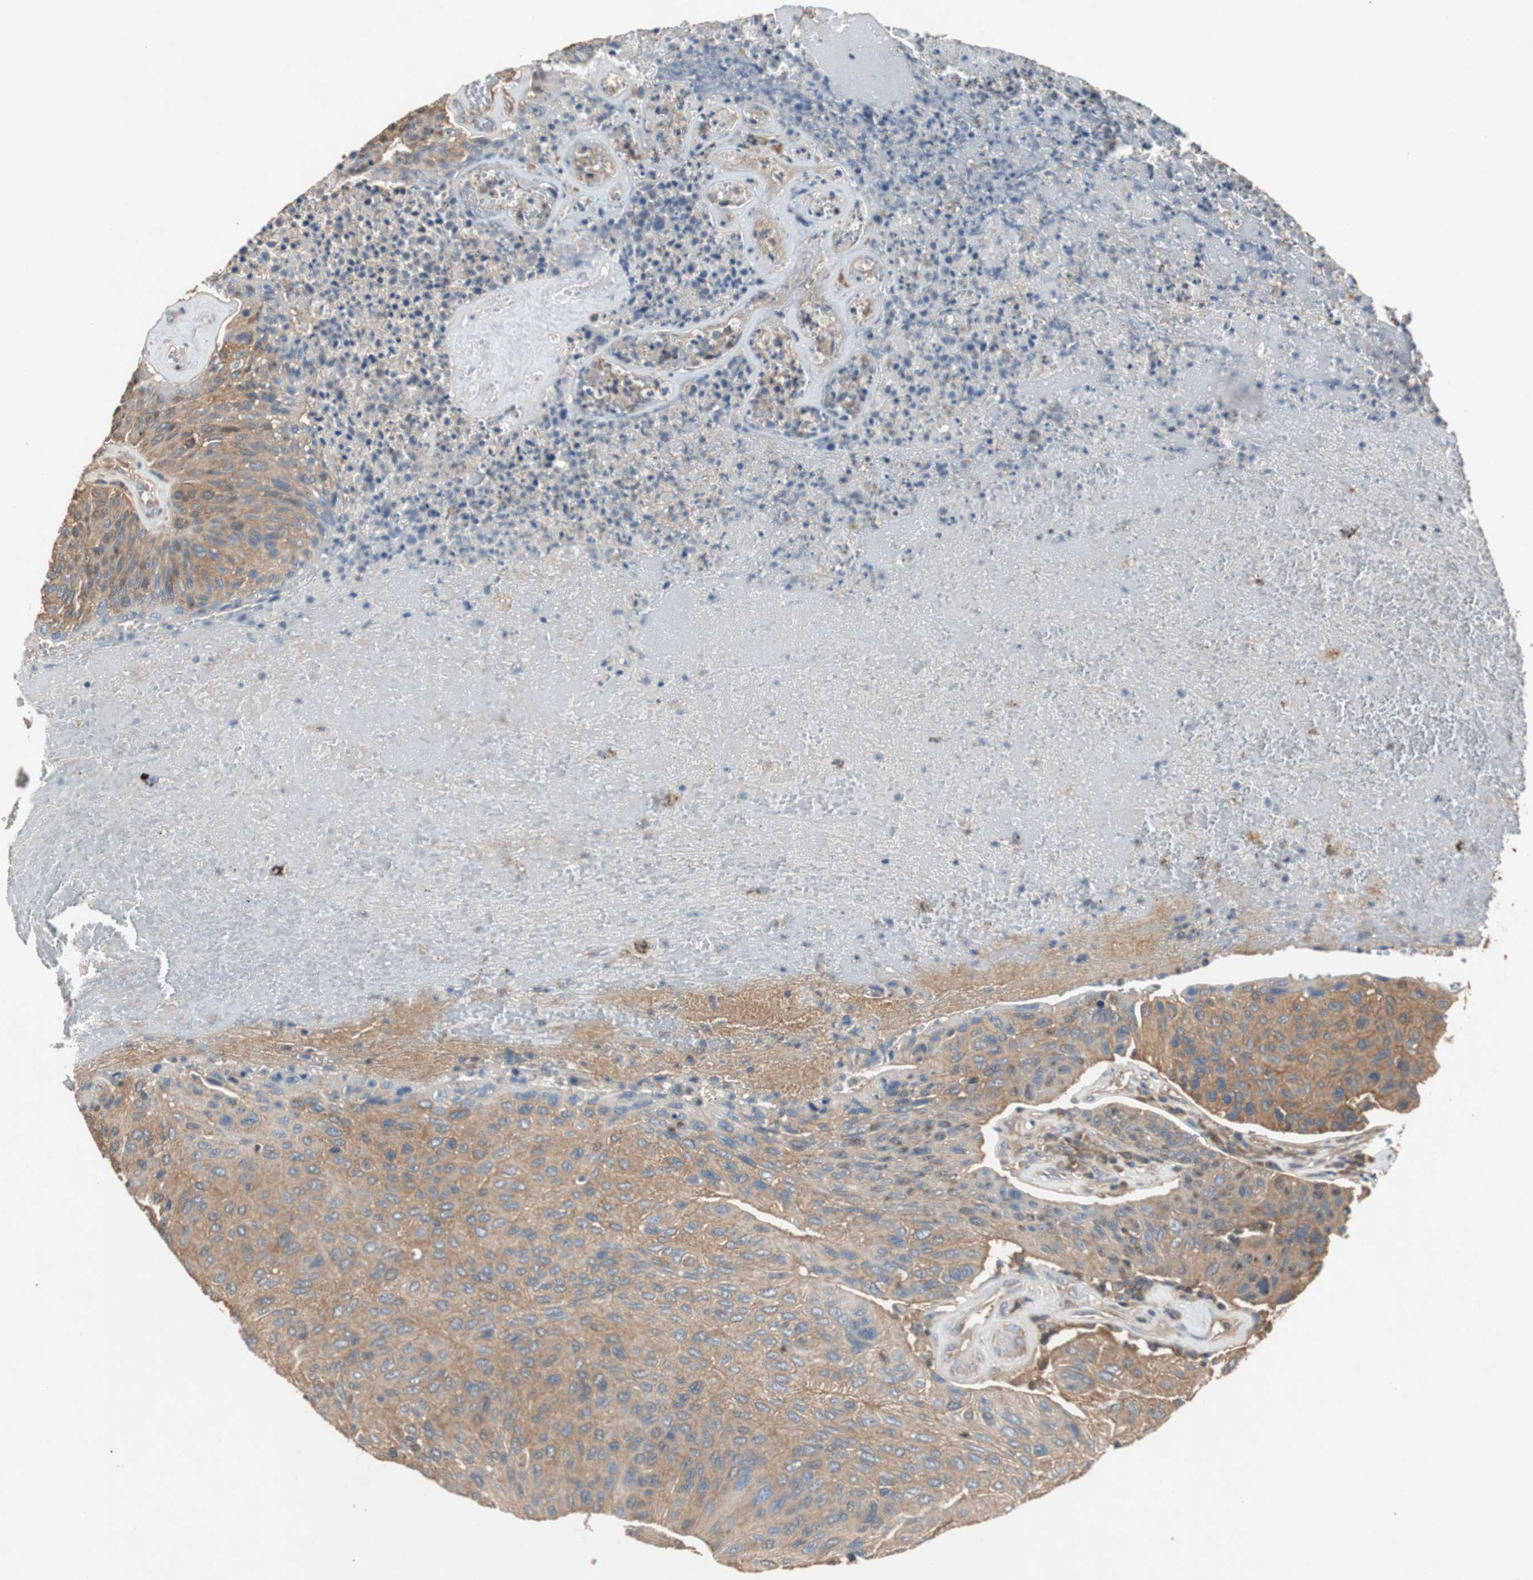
{"staining": {"intensity": "moderate", "quantity": ">75%", "location": "cytoplasmic/membranous"}, "tissue": "urothelial cancer", "cell_type": "Tumor cells", "image_type": "cancer", "snomed": [{"axis": "morphology", "description": "Urothelial carcinoma, High grade"}, {"axis": "topography", "description": "Urinary bladder"}], "caption": "This is an image of immunohistochemistry (IHC) staining of urothelial cancer, which shows moderate positivity in the cytoplasmic/membranous of tumor cells.", "gene": "TNFRSF14", "patient": {"sex": "male", "age": 66}}